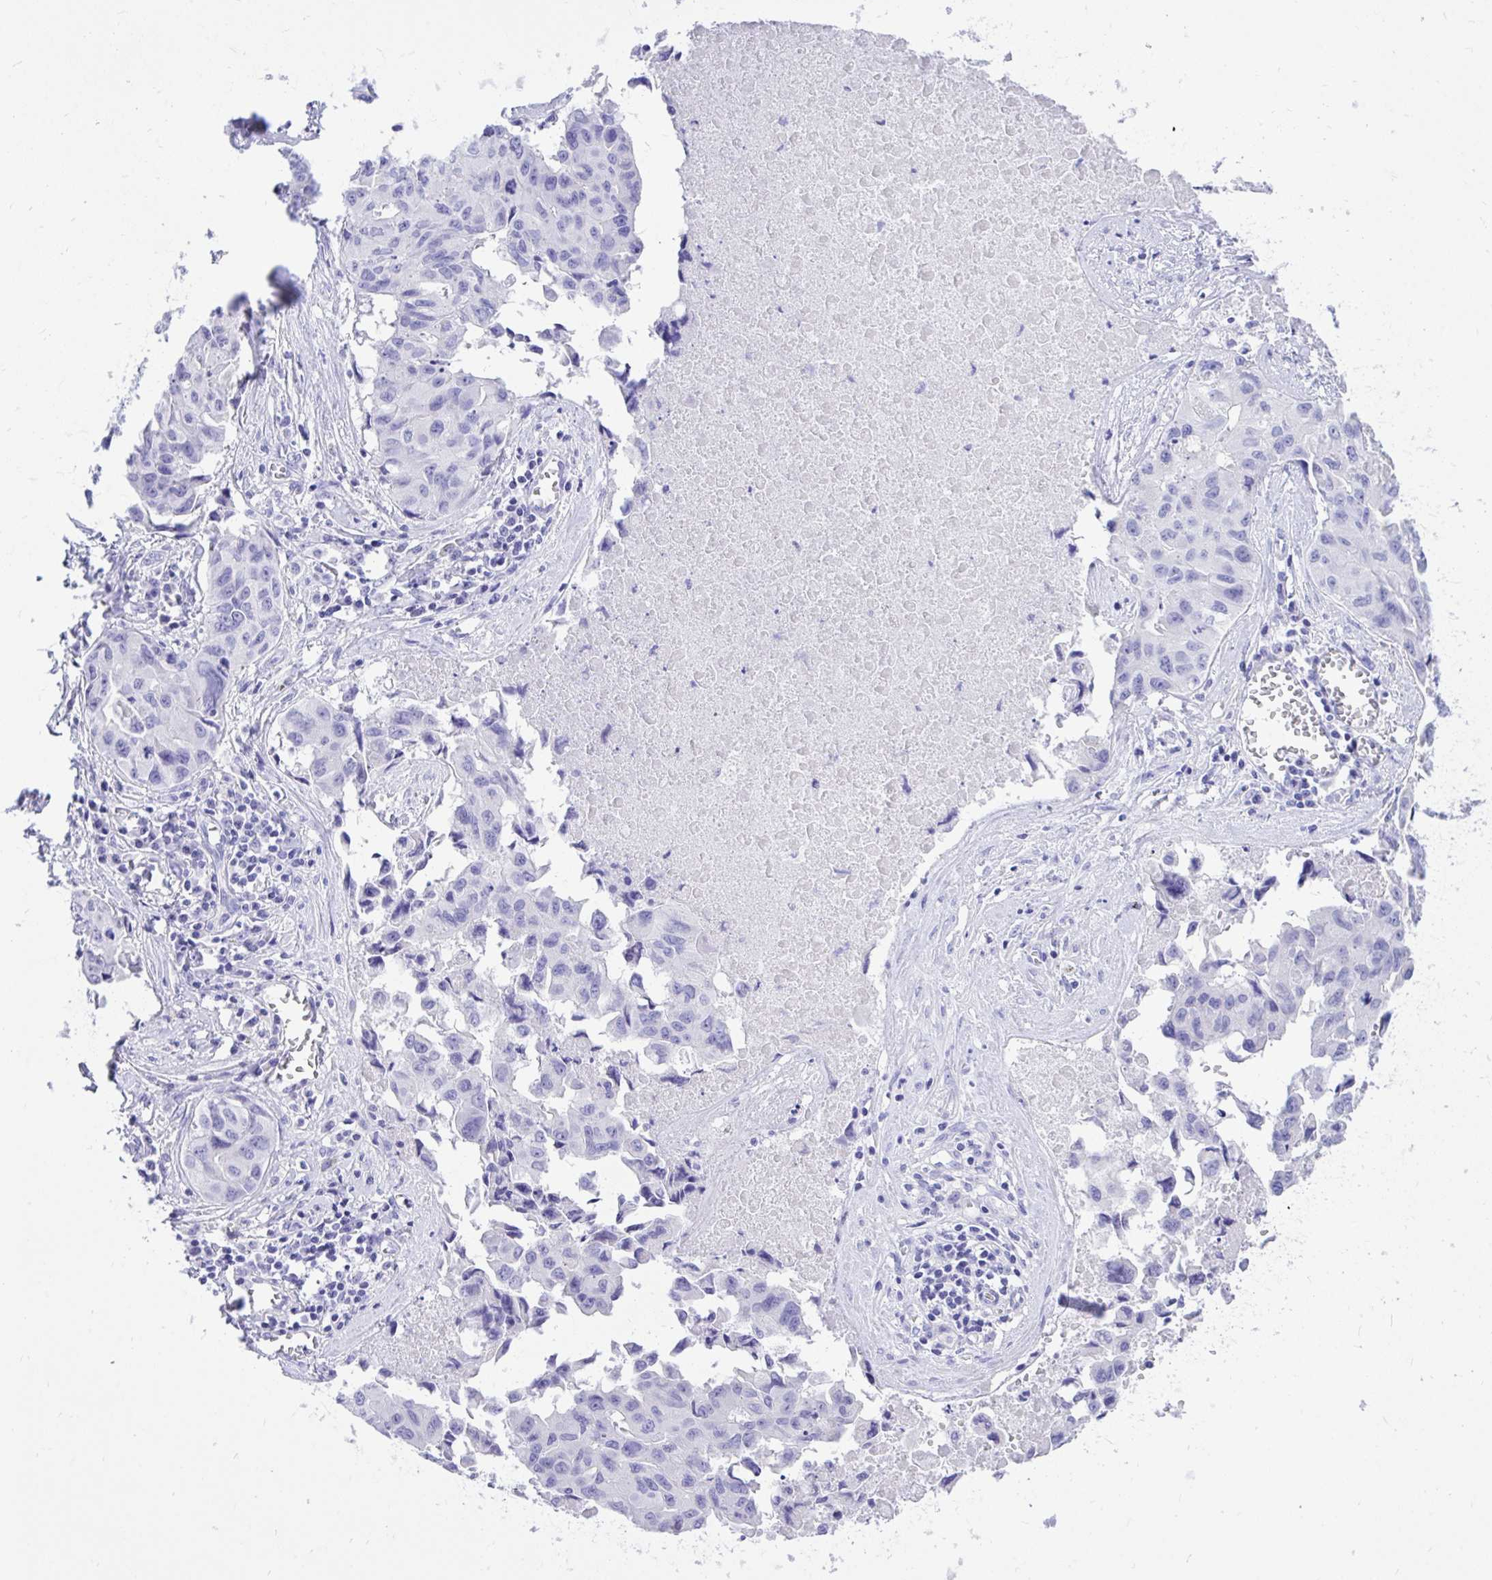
{"staining": {"intensity": "negative", "quantity": "none", "location": "none"}, "tissue": "lung cancer", "cell_type": "Tumor cells", "image_type": "cancer", "snomed": [{"axis": "morphology", "description": "Adenocarcinoma, NOS"}, {"axis": "topography", "description": "Lymph node"}, {"axis": "topography", "description": "Lung"}], "caption": "DAB immunohistochemical staining of adenocarcinoma (lung) shows no significant expression in tumor cells. (DAB (3,3'-diaminobenzidine) IHC, high magnification).", "gene": "MON1A", "patient": {"sex": "male", "age": 64}}